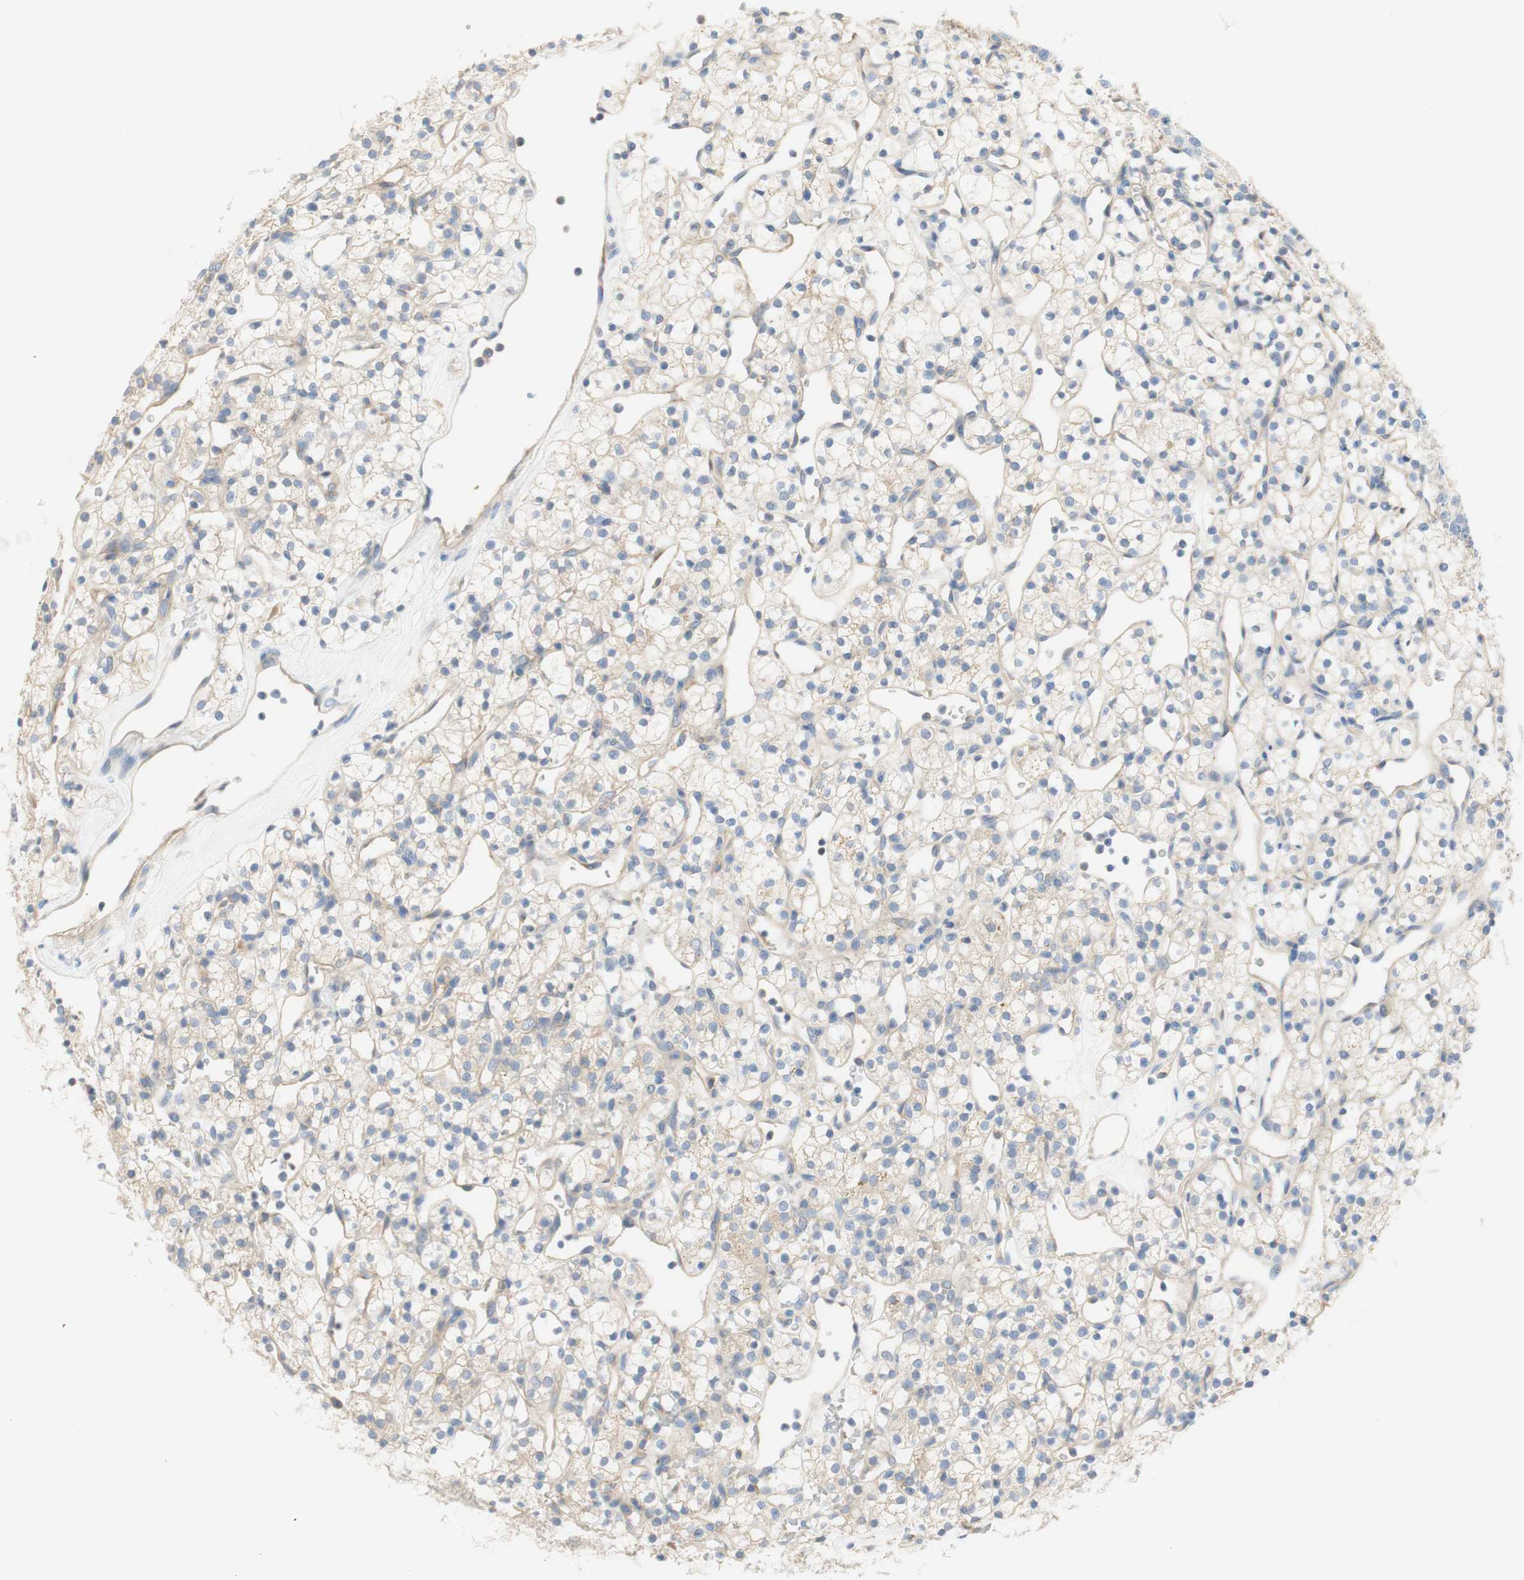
{"staining": {"intensity": "weak", "quantity": ">75%", "location": "cytoplasmic/membranous"}, "tissue": "renal cancer", "cell_type": "Tumor cells", "image_type": "cancer", "snomed": [{"axis": "morphology", "description": "Adenocarcinoma, NOS"}, {"axis": "topography", "description": "Kidney"}], "caption": "This micrograph demonstrates IHC staining of human renal cancer, with low weak cytoplasmic/membranous positivity in approximately >75% of tumor cells.", "gene": "ATP2B1", "patient": {"sex": "female", "age": 60}}